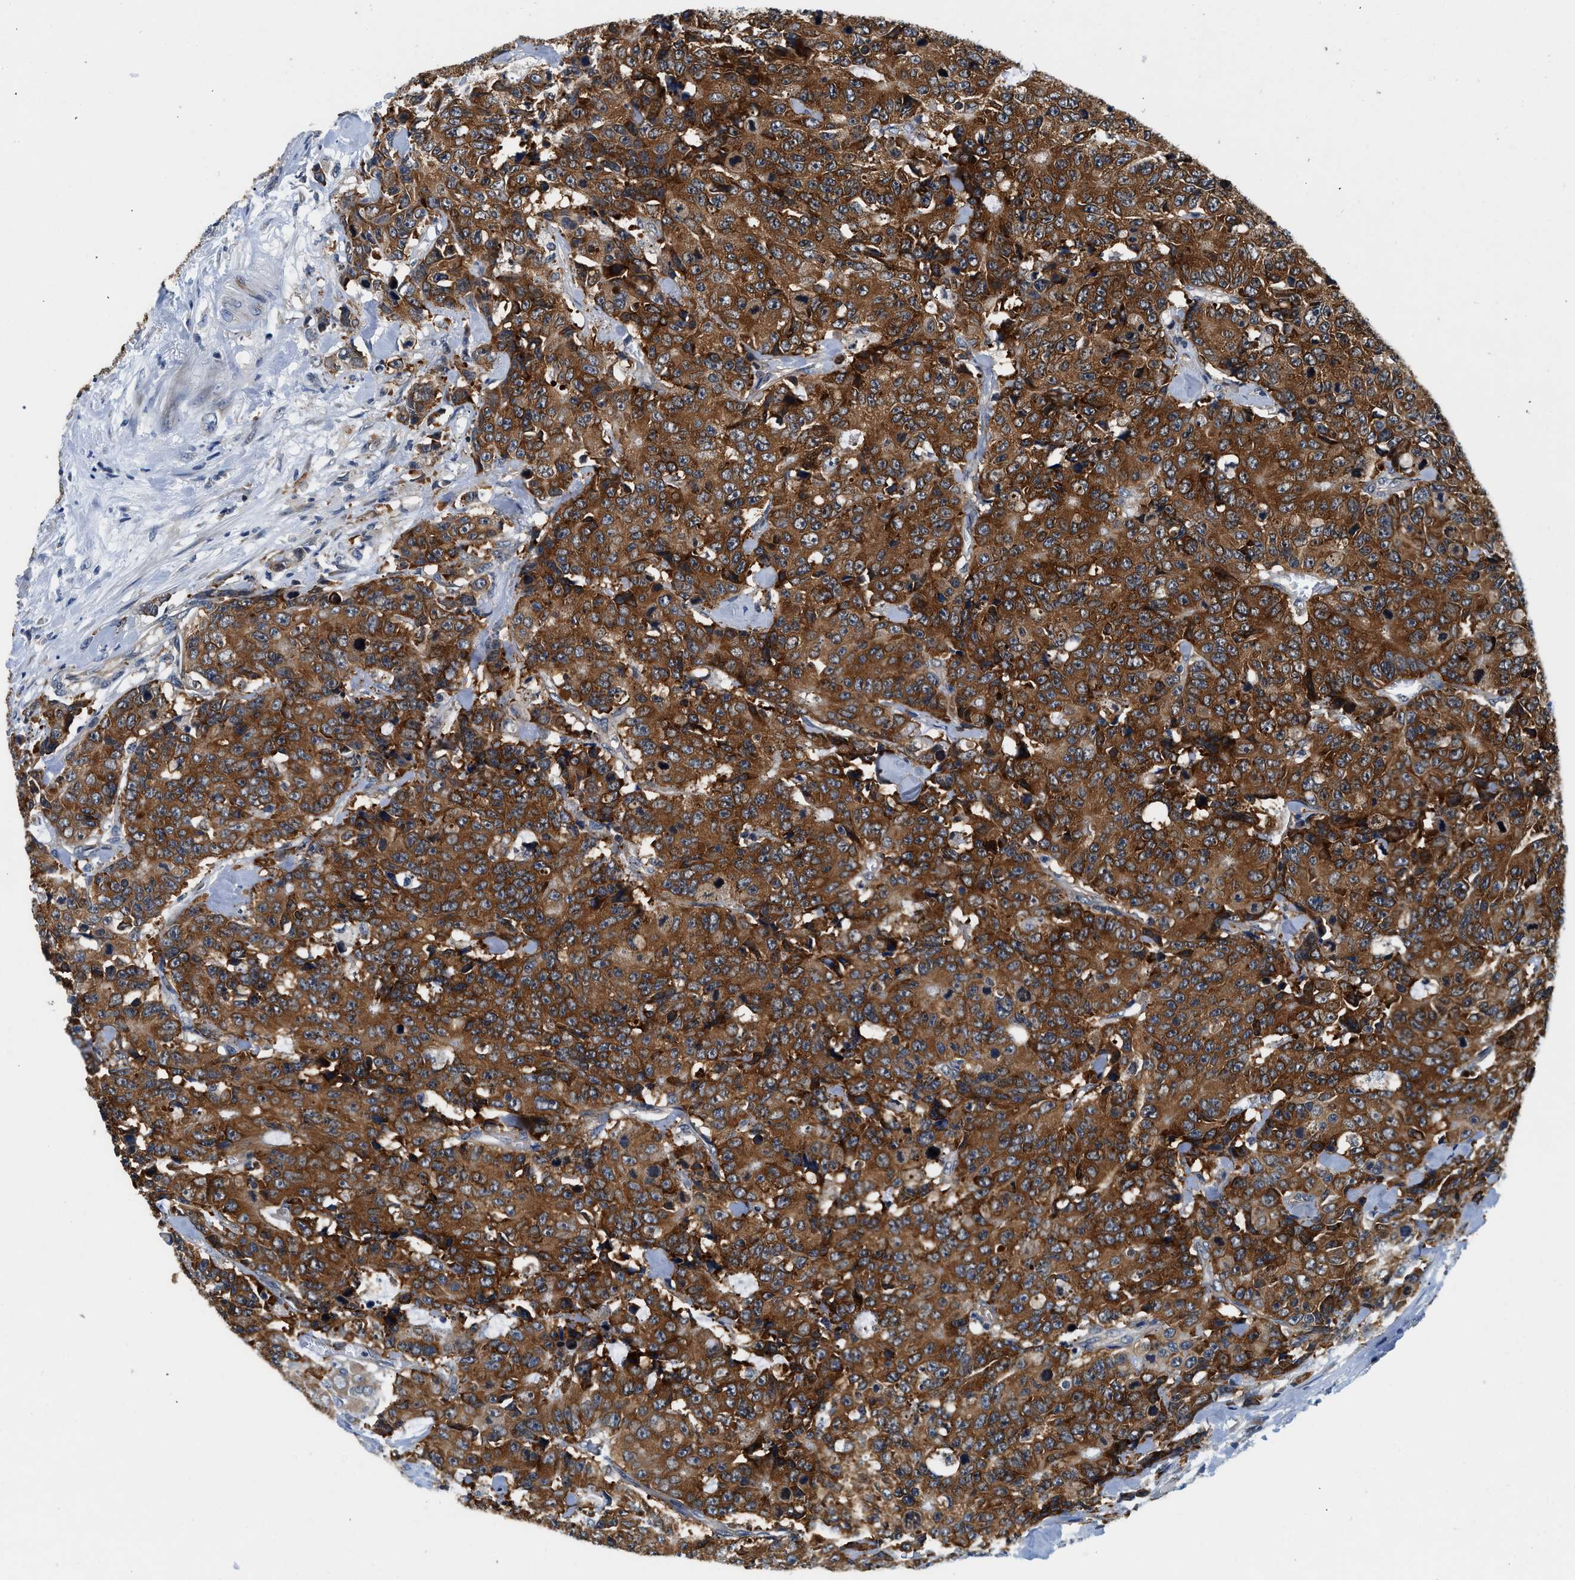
{"staining": {"intensity": "strong", "quantity": ">75%", "location": "cytoplasmic/membranous"}, "tissue": "colorectal cancer", "cell_type": "Tumor cells", "image_type": "cancer", "snomed": [{"axis": "morphology", "description": "Adenocarcinoma, NOS"}, {"axis": "topography", "description": "Colon"}], "caption": "A histopathology image of colorectal cancer stained for a protein displays strong cytoplasmic/membranous brown staining in tumor cells. The staining was performed using DAB to visualize the protein expression in brown, while the nuclei were stained in blue with hematoxylin (Magnification: 20x).", "gene": "PA2G4", "patient": {"sex": "female", "age": 86}}